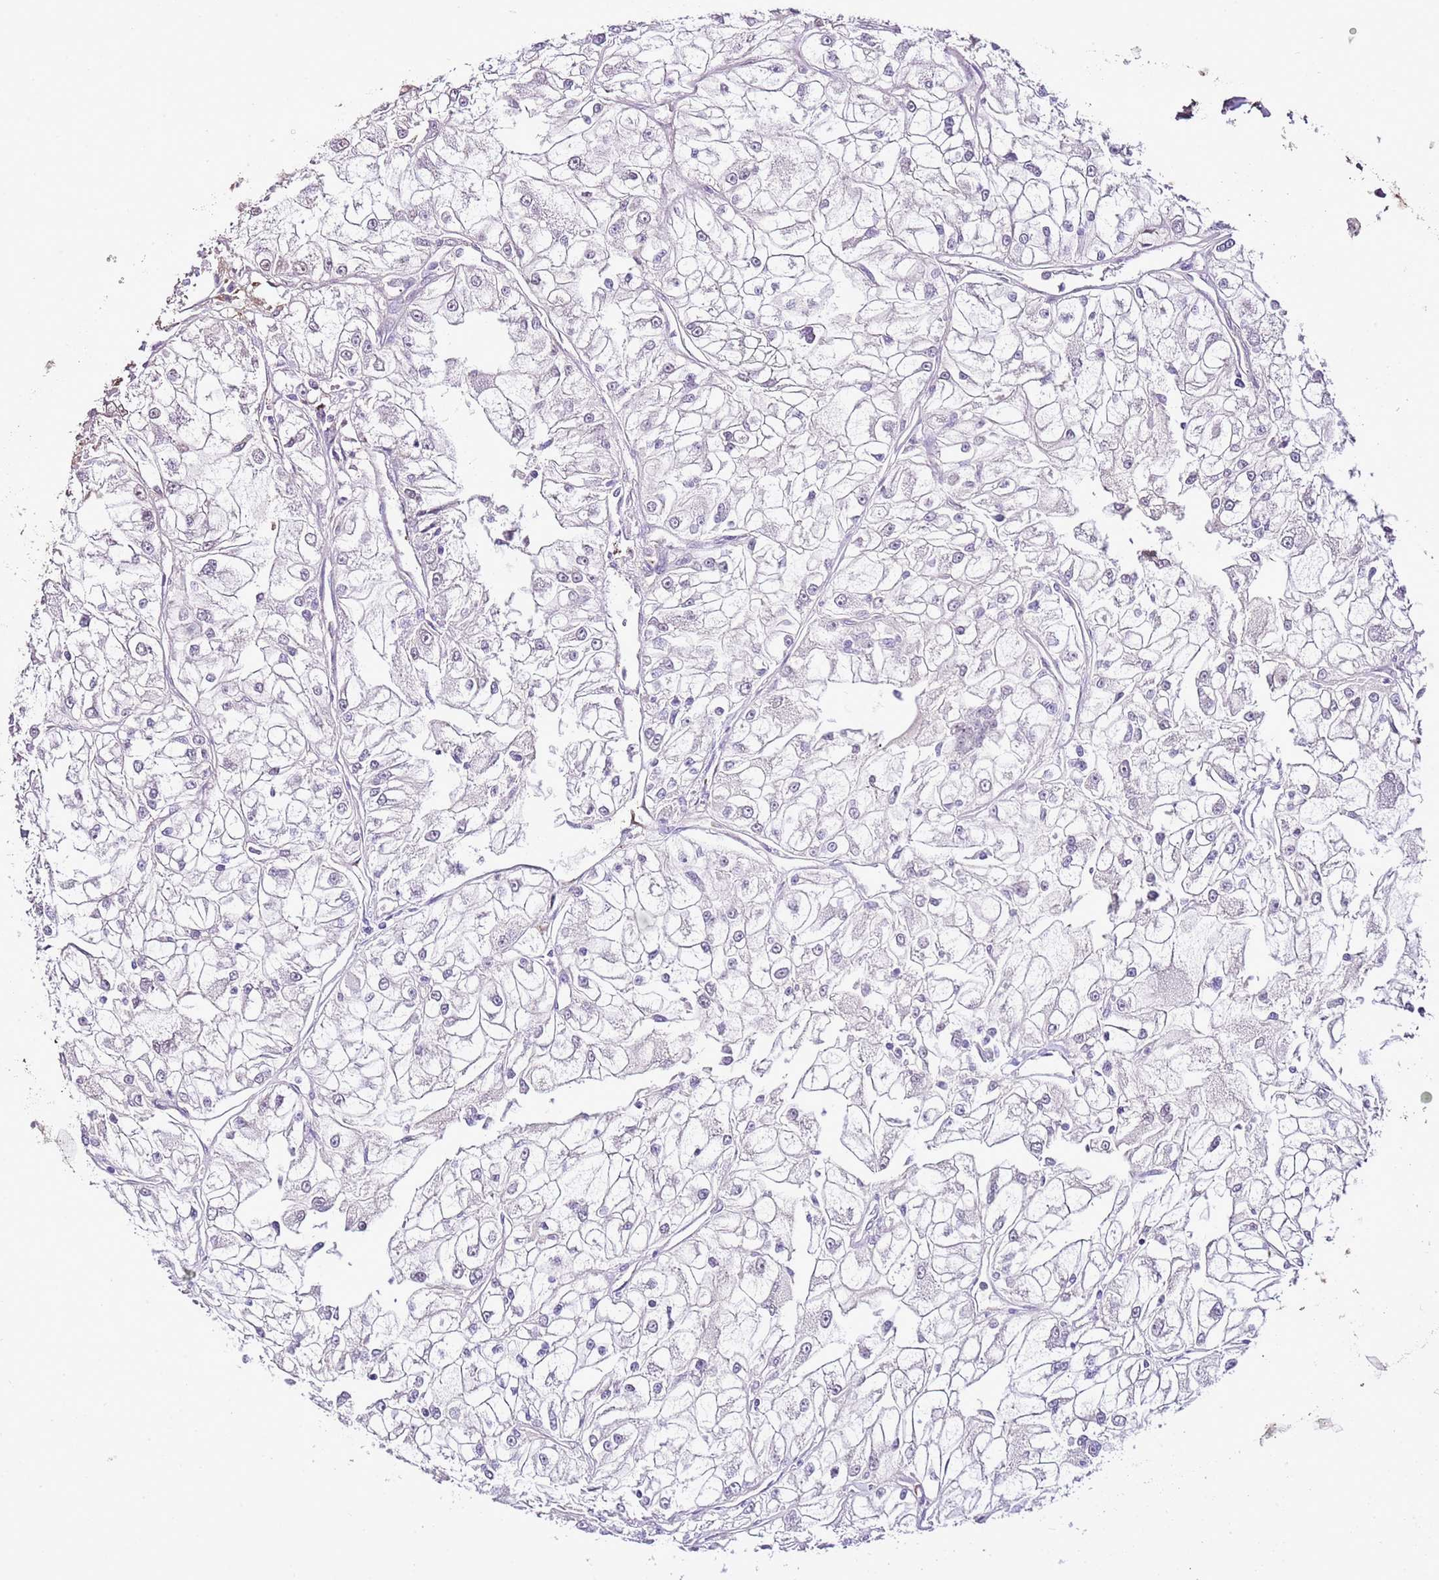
{"staining": {"intensity": "negative", "quantity": "none", "location": "none"}, "tissue": "renal cancer", "cell_type": "Tumor cells", "image_type": "cancer", "snomed": [{"axis": "morphology", "description": "Adenocarcinoma, NOS"}, {"axis": "topography", "description": "Kidney"}], "caption": "Adenocarcinoma (renal) was stained to show a protein in brown. There is no significant expression in tumor cells.", "gene": "IZUMO4", "patient": {"sex": "female", "age": 72}}